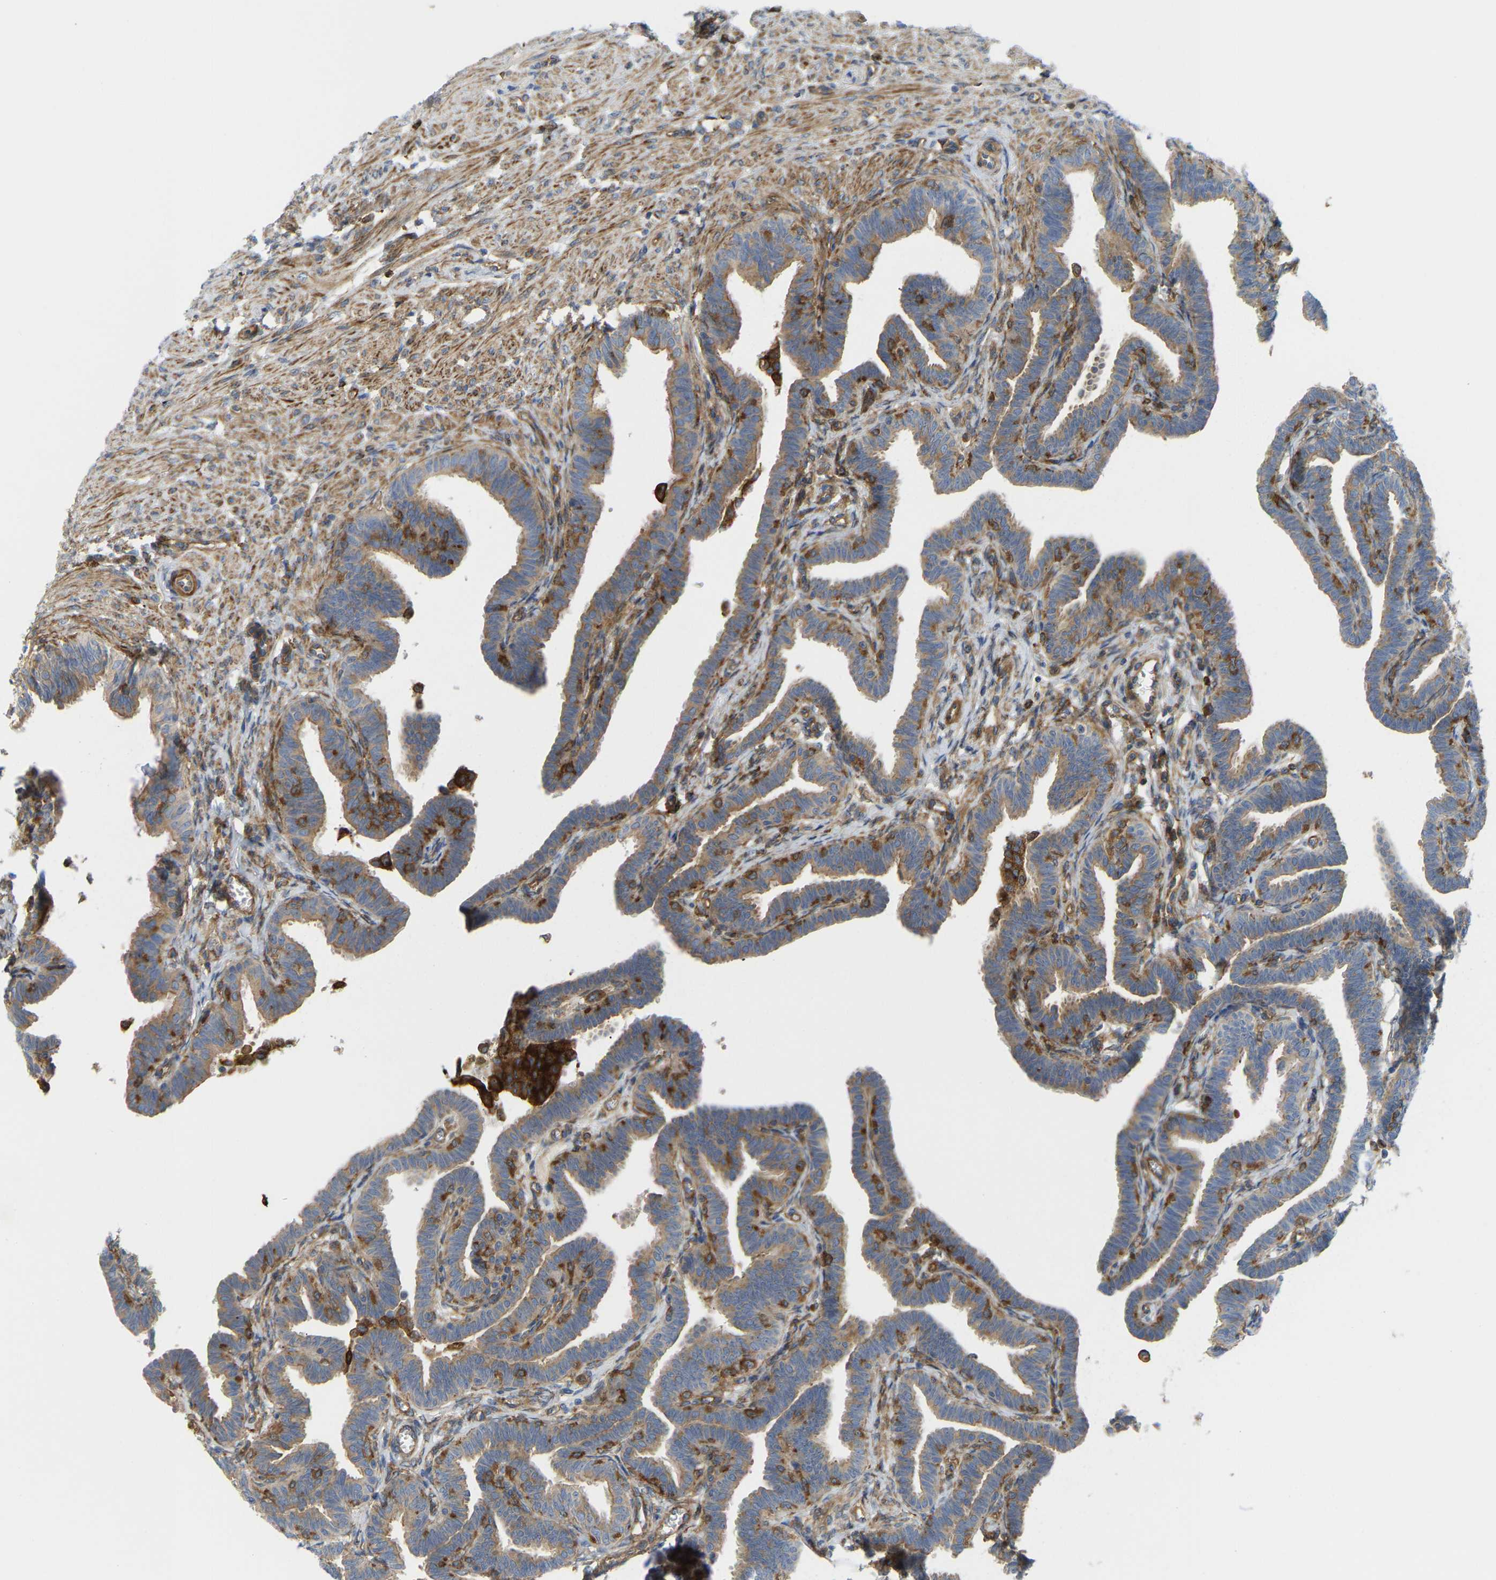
{"staining": {"intensity": "weak", "quantity": ">75%", "location": "cytoplasmic/membranous"}, "tissue": "fallopian tube", "cell_type": "Glandular cells", "image_type": "normal", "snomed": [{"axis": "morphology", "description": "Normal tissue, NOS"}, {"axis": "topography", "description": "Fallopian tube"}, {"axis": "topography", "description": "Ovary"}], "caption": "Immunohistochemical staining of benign fallopian tube displays >75% levels of weak cytoplasmic/membranous protein expression in about >75% of glandular cells.", "gene": "PICALM", "patient": {"sex": "female", "age": 23}}